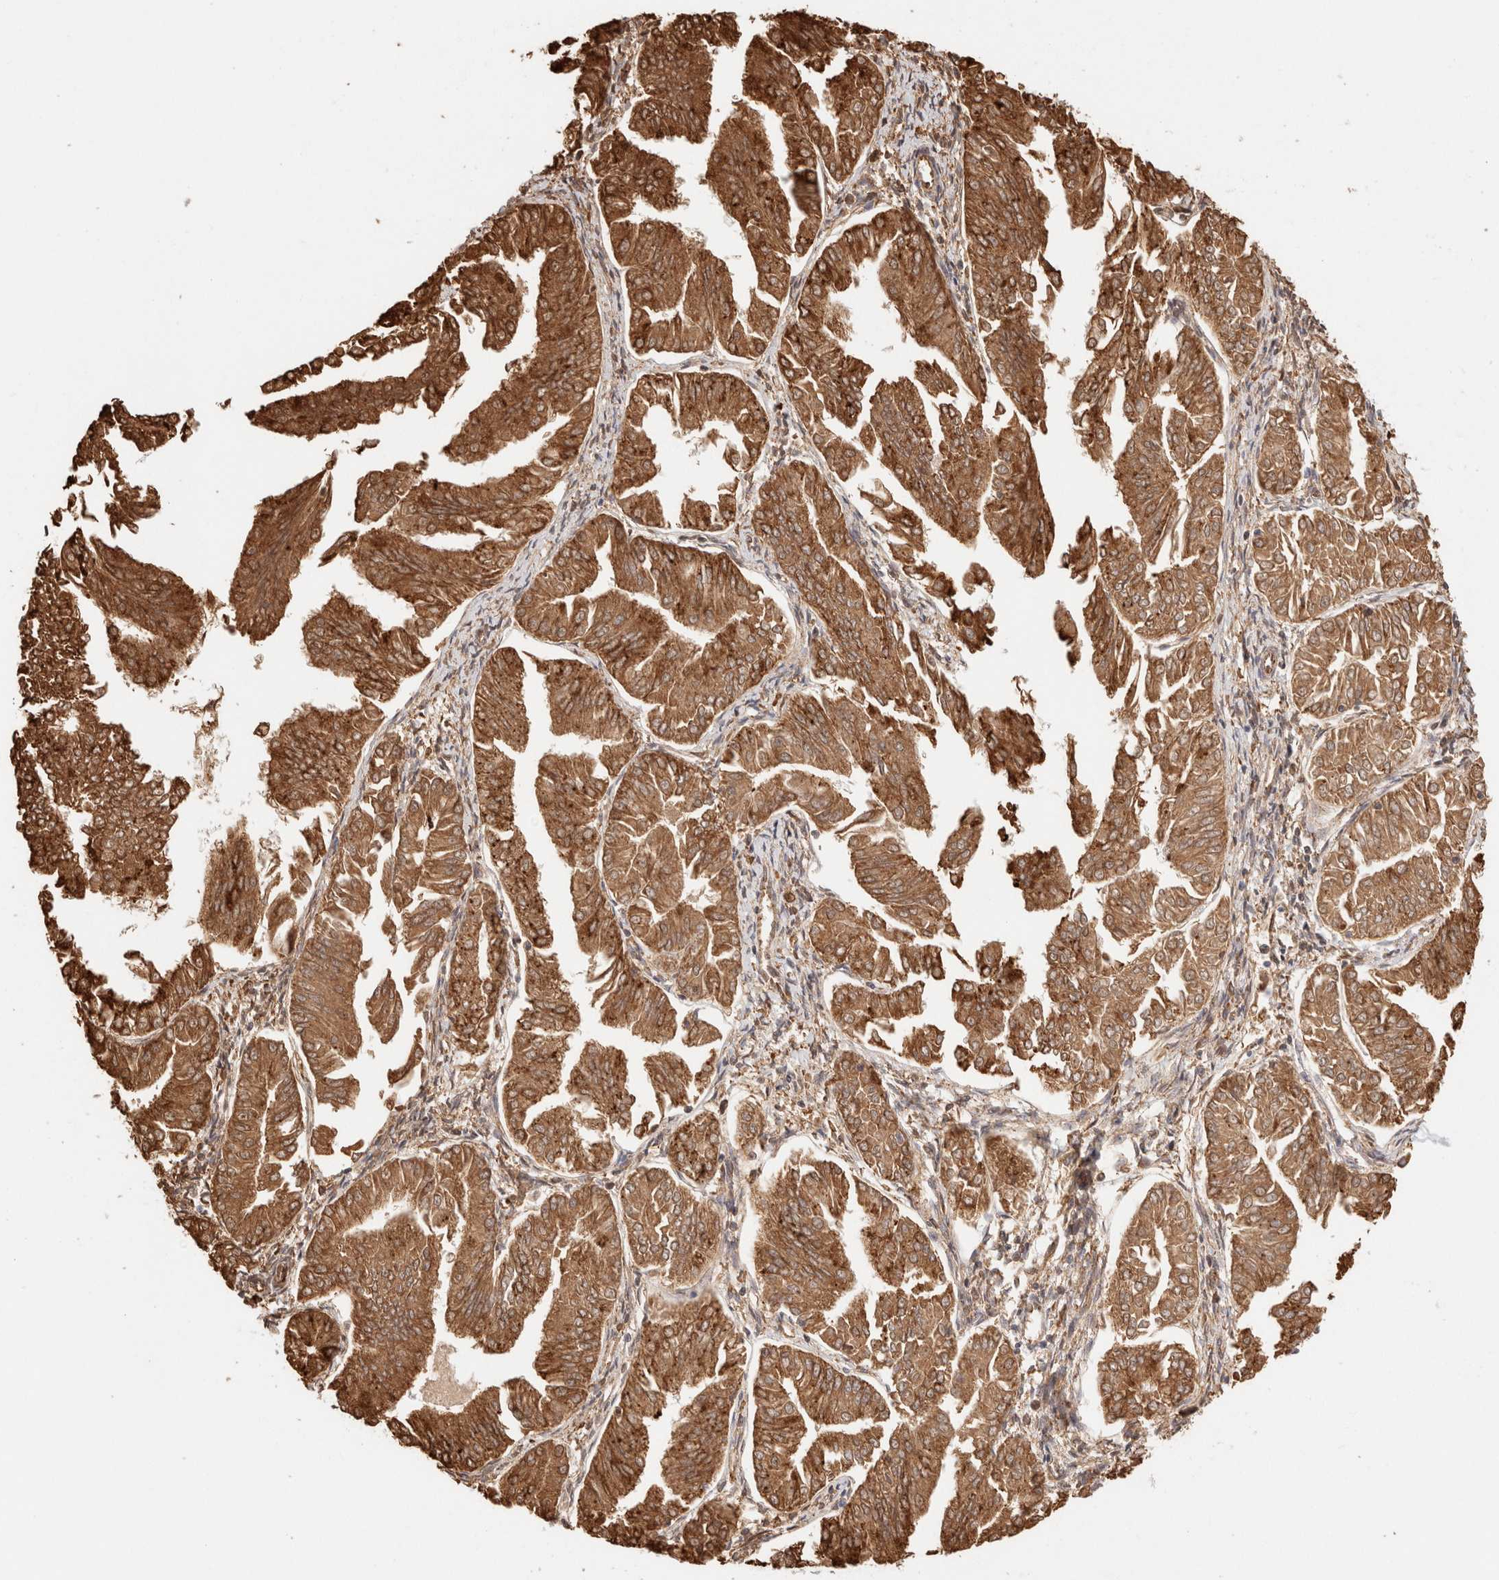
{"staining": {"intensity": "strong", "quantity": ">75%", "location": "cytoplasmic/membranous"}, "tissue": "endometrial cancer", "cell_type": "Tumor cells", "image_type": "cancer", "snomed": [{"axis": "morphology", "description": "Adenocarcinoma, NOS"}, {"axis": "topography", "description": "Endometrium"}], "caption": "An image of human endometrial cancer stained for a protein demonstrates strong cytoplasmic/membranous brown staining in tumor cells. The staining was performed using DAB (3,3'-diaminobenzidine), with brown indicating positive protein expression. Nuclei are stained blue with hematoxylin.", "gene": "FER", "patient": {"sex": "female", "age": 53}}